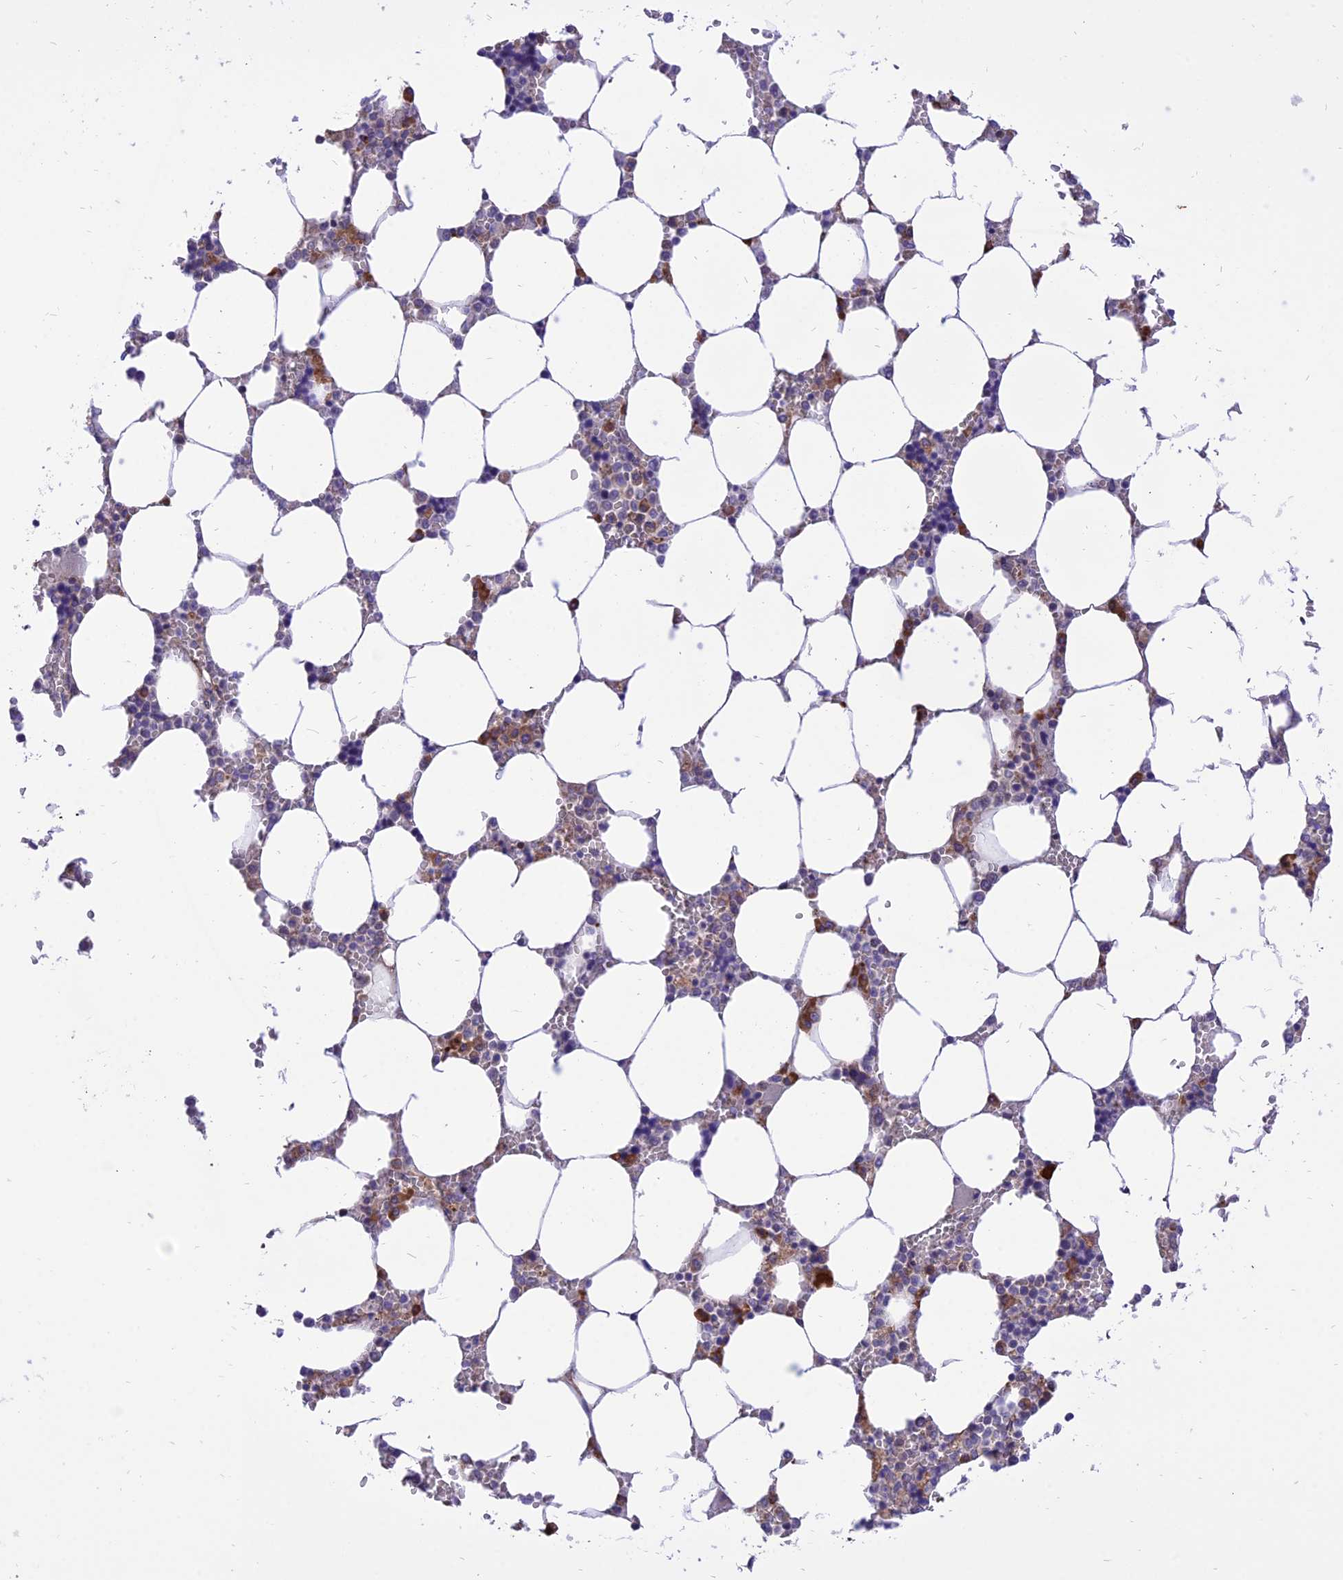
{"staining": {"intensity": "moderate", "quantity": "<25%", "location": "cytoplasmic/membranous"}, "tissue": "bone marrow", "cell_type": "Hematopoietic cells", "image_type": "normal", "snomed": [{"axis": "morphology", "description": "Normal tissue, NOS"}, {"axis": "topography", "description": "Bone marrow"}], "caption": "Brown immunohistochemical staining in normal bone marrow demonstrates moderate cytoplasmic/membranous staining in approximately <25% of hematopoietic cells.", "gene": "ARMCX6", "patient": {"sex": "male", "age": 64}}